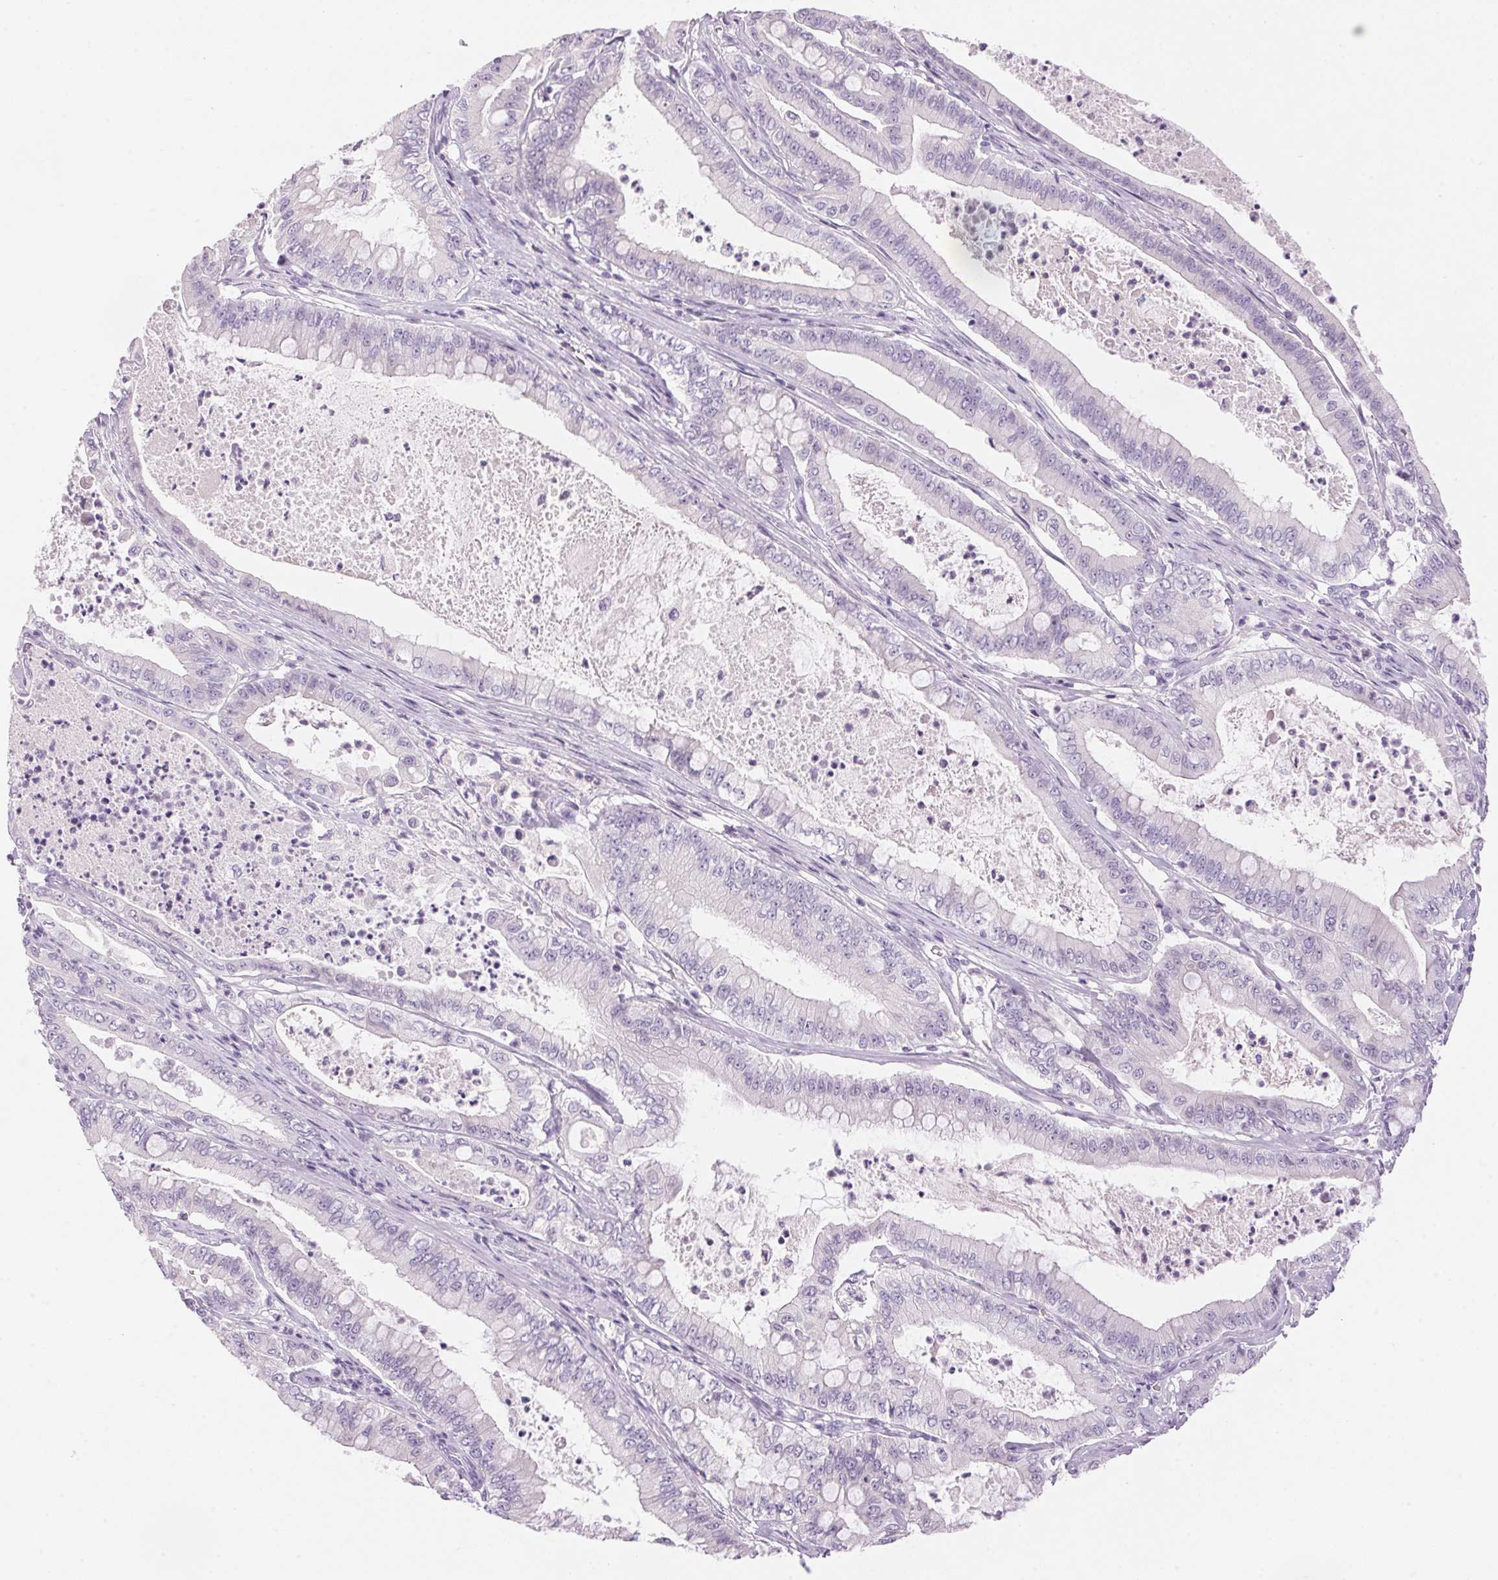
{"staining": {"intensity": "negative", "quantity": "none", "location": "none"}, "tissue": "pancreatic cancer", "cell_type": "Tumor cells", "image_type": "cancer", "snomed": [{"axis": "morphology", "description": "Adenocarcinoma, NOS"}, {"axis": "topography", "description": "Pancreas"}], "caption": "Immunohistochemistry (IHC) photomicrograph of pancreatic cancer stained for a protein (brown), which exhibits no staining in tumor cells.", "gene": "HSD17B2", "patient": {"sex": "male", "age": 71}}